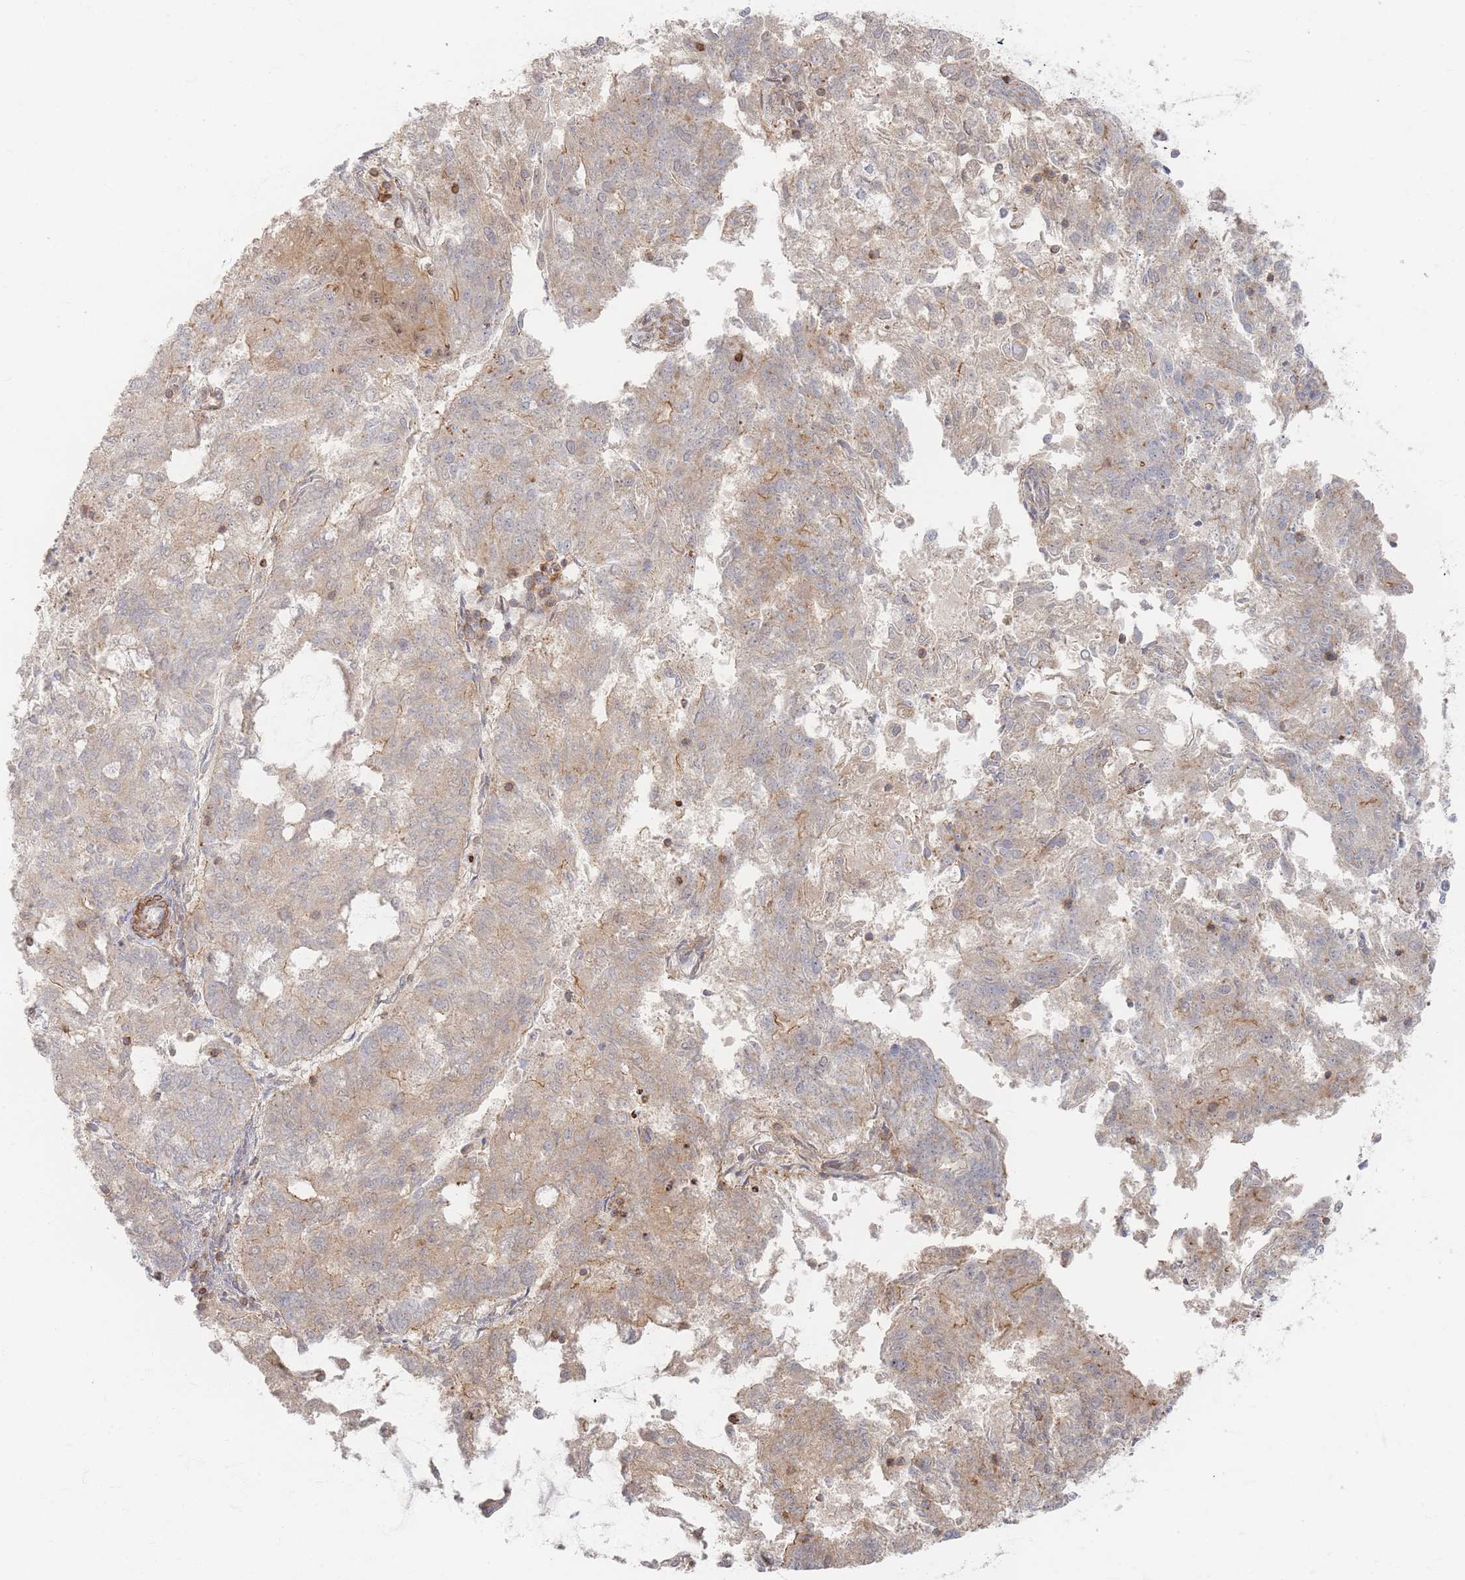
{"staining": {"intensity": "weak", "quantity": "25%-75%", "location": "cytoplasmic/membranous"}, "tissue": "endometrial cancer", "cell_type": "Tumor cells", "image_type": "cancer", "snomed": [{"axis": "morphology", "description": "Adenocarcinoma, NOS"}, {"axis": "topography", "description": "Endometrium"}], "caption": "This photomicrograph exhibits adenocarcinoma (endometrial) stained with immunohistochemistry (IHC) to label a protein in brown. The cytoplasmic/membranous of tumor cells show weak positivity for the protein. Nuclei are counter-stained blue.", "gene": "ZNF852", "patient": {"sex": "female", "age": 82}}